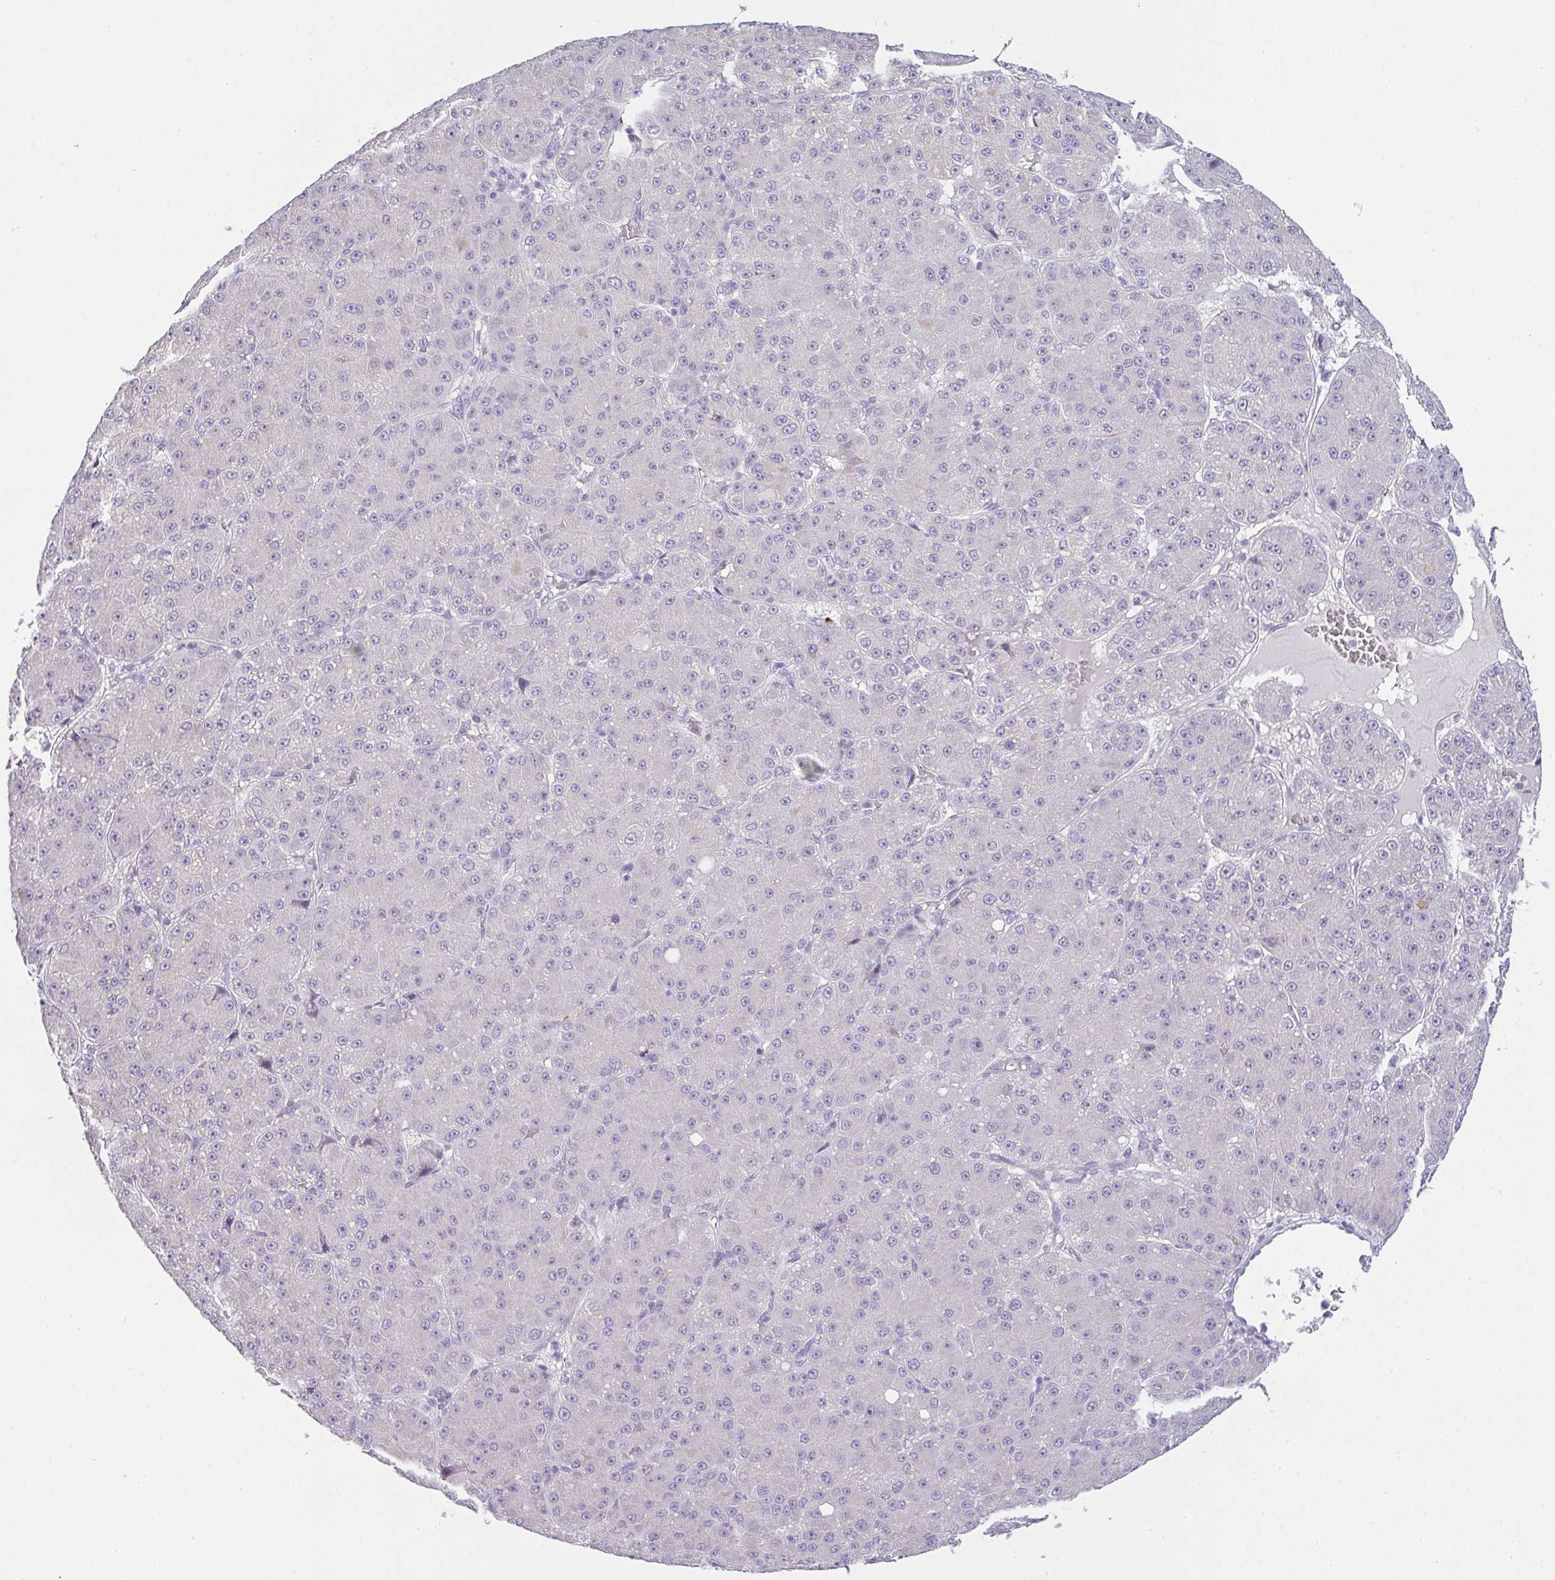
{"staining": {"intensity": "negative", "quantity": "none", "location": "none"}, "tissue": "liver cancer", "cell_type": "Tumor cells", "image_type": "cancer", "snomed": [{"axis": "morphology", "description": "Carcinoma, Hepatocellular, NOS"}, {"axis": "topography", "description": "Liver"}], "caption": "An image of human liver cancer is negative for staining in tumor cells.", "gene": "COX7B", "patient": {"sex": "male", "age": 67}}